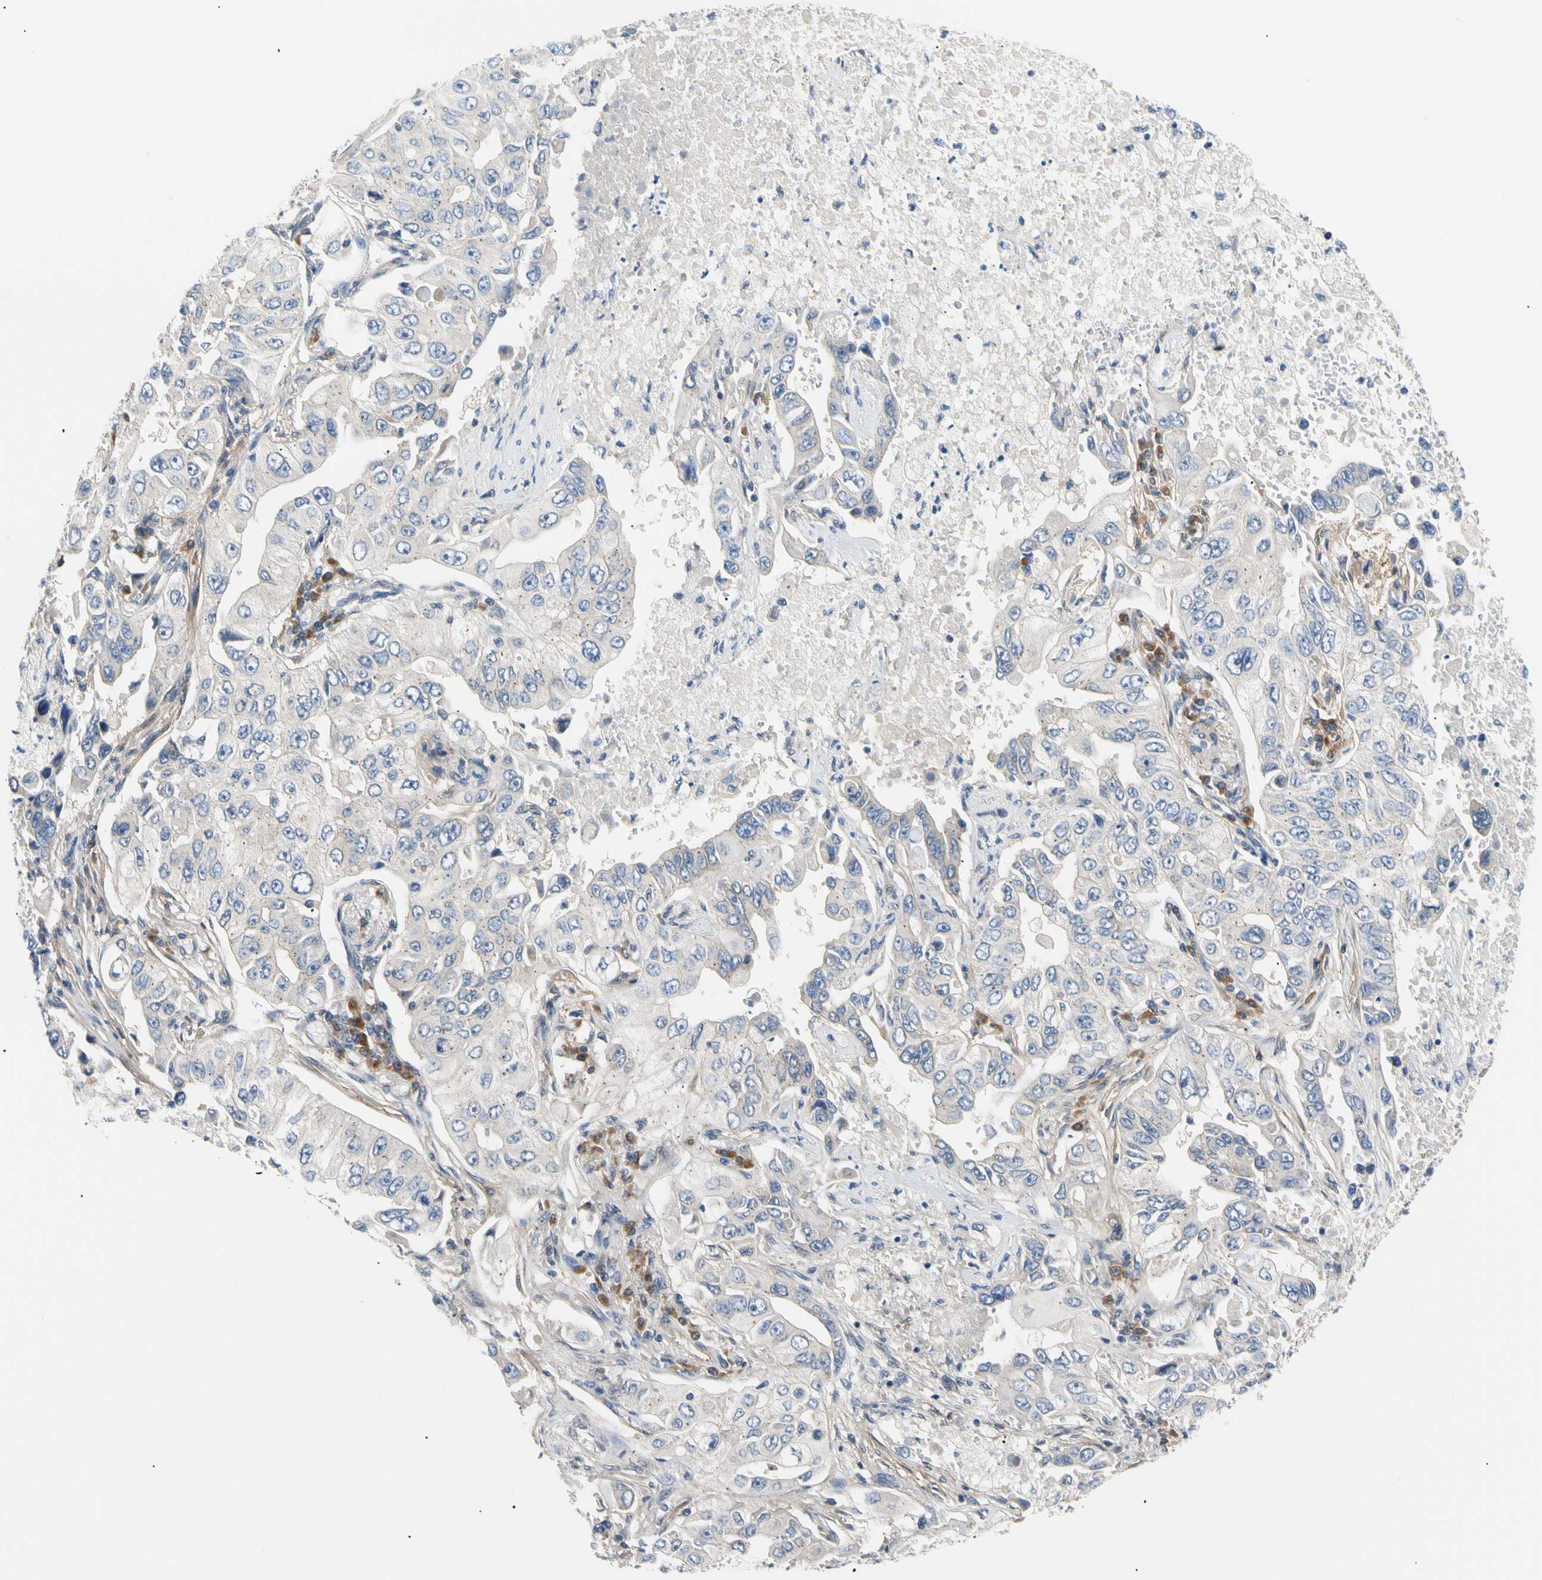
{"staining": {"intensity": "weak", "quantity": "<25%", "location": "cytoplasmic/membranous"}, "tissue": "lung cancer", "cell_type": "Tumor cells", "image_type": "cancer", "snomed": [{"axis": "morphology", "description": "Adenocarcinoma, NOS"}, {"axis": "topography", "description": "Lung"}], "caption": "This is an immunohistochemistry (IHC) image of lung cancer (adenocarcinoma). There is no positivity in tumor cells.", "gene": "SEC23B", "patient": {"sex": "male", "age": 84}}